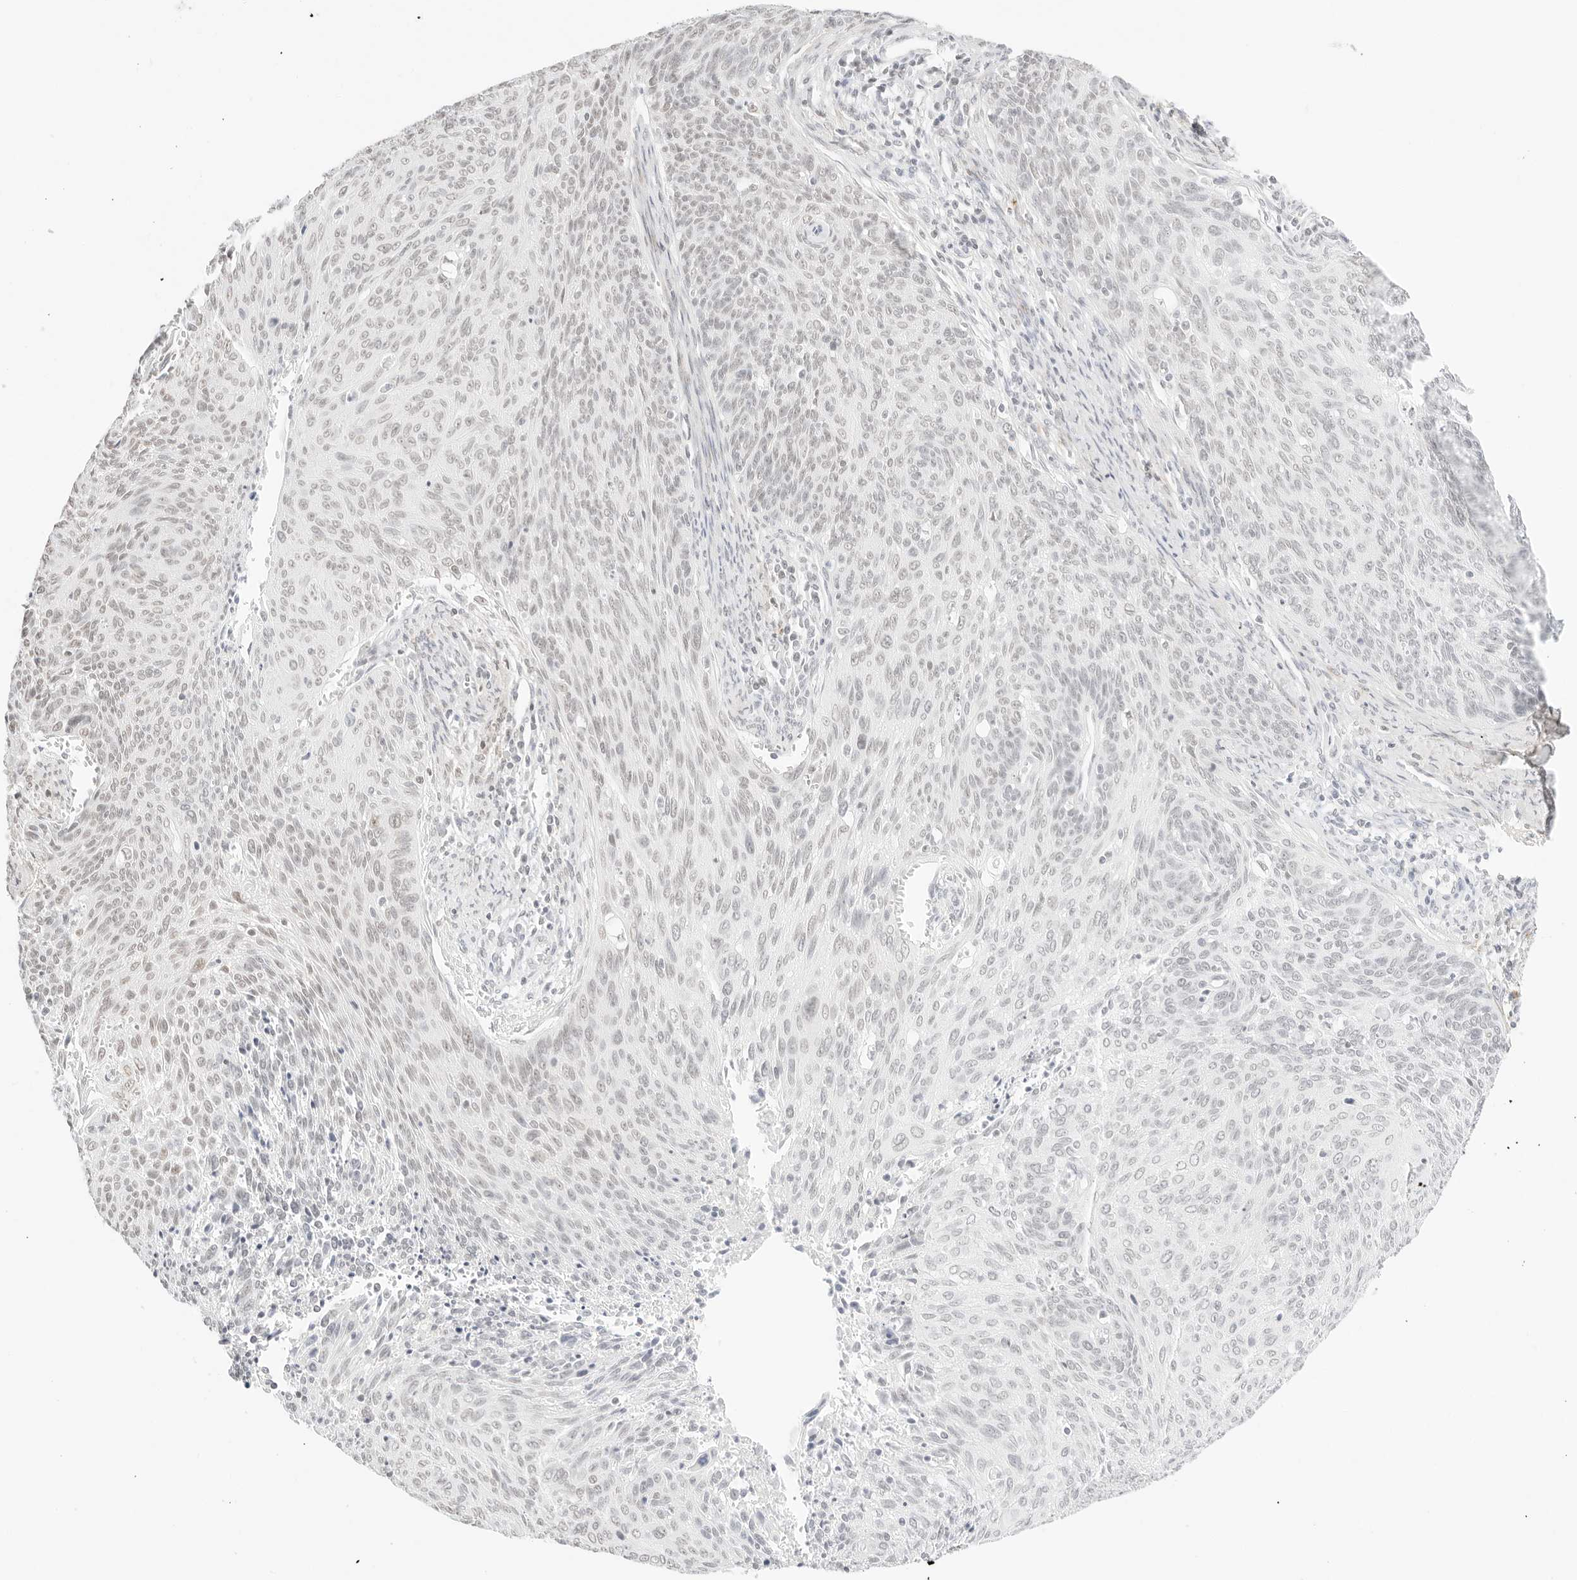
{"staining": {"intensity": "weak", "quantity": "<25%", "location": "nuclear"}, "tissue": "cervical cancer", "cell_type": "Tumor cells", "image_type": "cancer", "snomed": [{"axis": "morphology", "description": "Squamous cell carcinoma, NOS"}, {"axis": "topography", "description": "Cervix"}], "caption": "Tumor cells show no significant positivity in cervical cancer (squamous cell carcinoma). Brightfield microscopy of immunohistochemistry (IHC) stained with DAB (3,3'-diaminobenzidine) (brown) and hematoxylin (blue), captured at high magnification.", "gene": "FBLN5", "patient": {"sex": "female", "age": 55}}